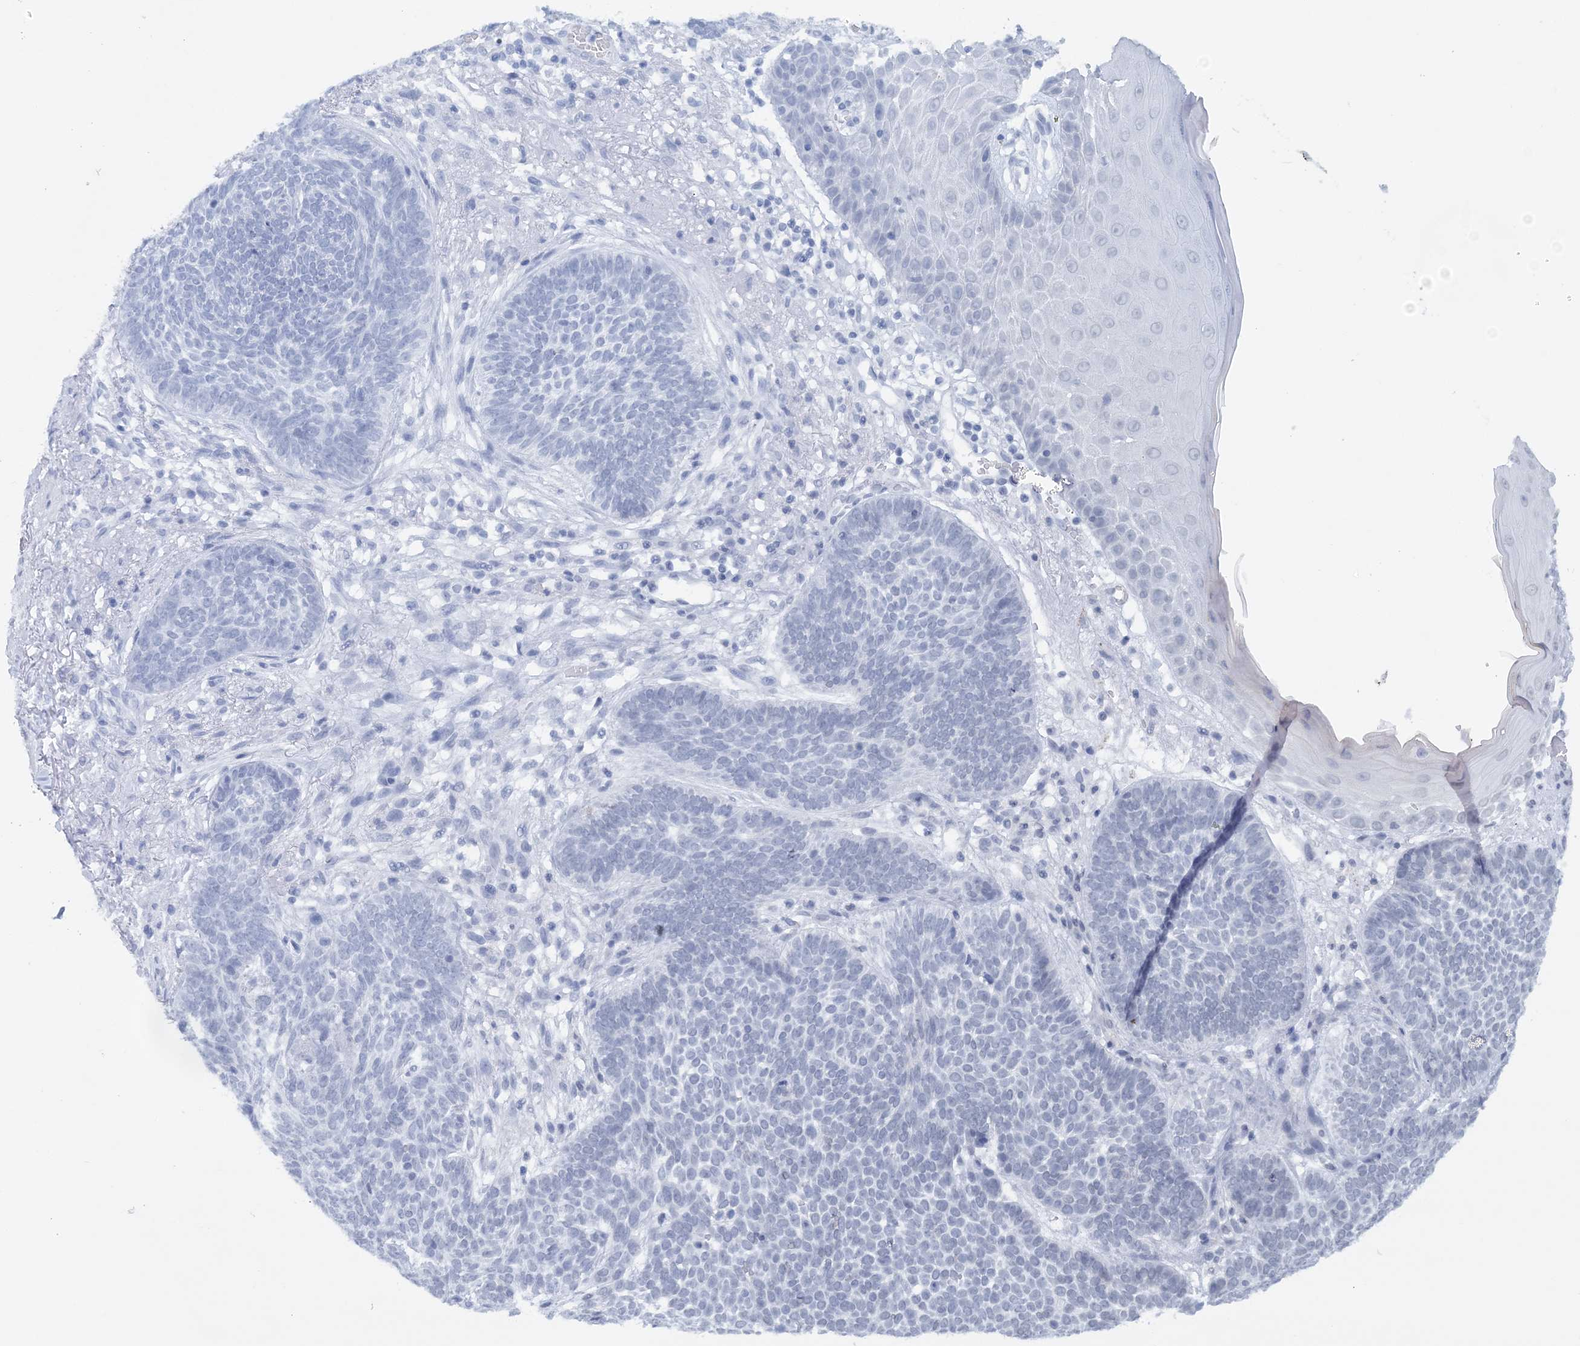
{"staining": {"intensity": "negative", "quantity": "none", "location": "none"}, "tissue": "skin cancer", "cell_type": "Tumor cells", "image_type": "cancer", "snomed": [{"axis": "morphology", "description": "Normal tissue, NOS"}, {"axis": "morphology", "description": "Basal cell carcinoma"}, {"axis": "topography", "description": "Skin"}], "caption": "This is an IHC micrograph of human skin cancer (basal cell carcinoma). There is no staining in tumor cells.", "gene": "CCDC152", "patient": {"sex": "male", "age": 64}}